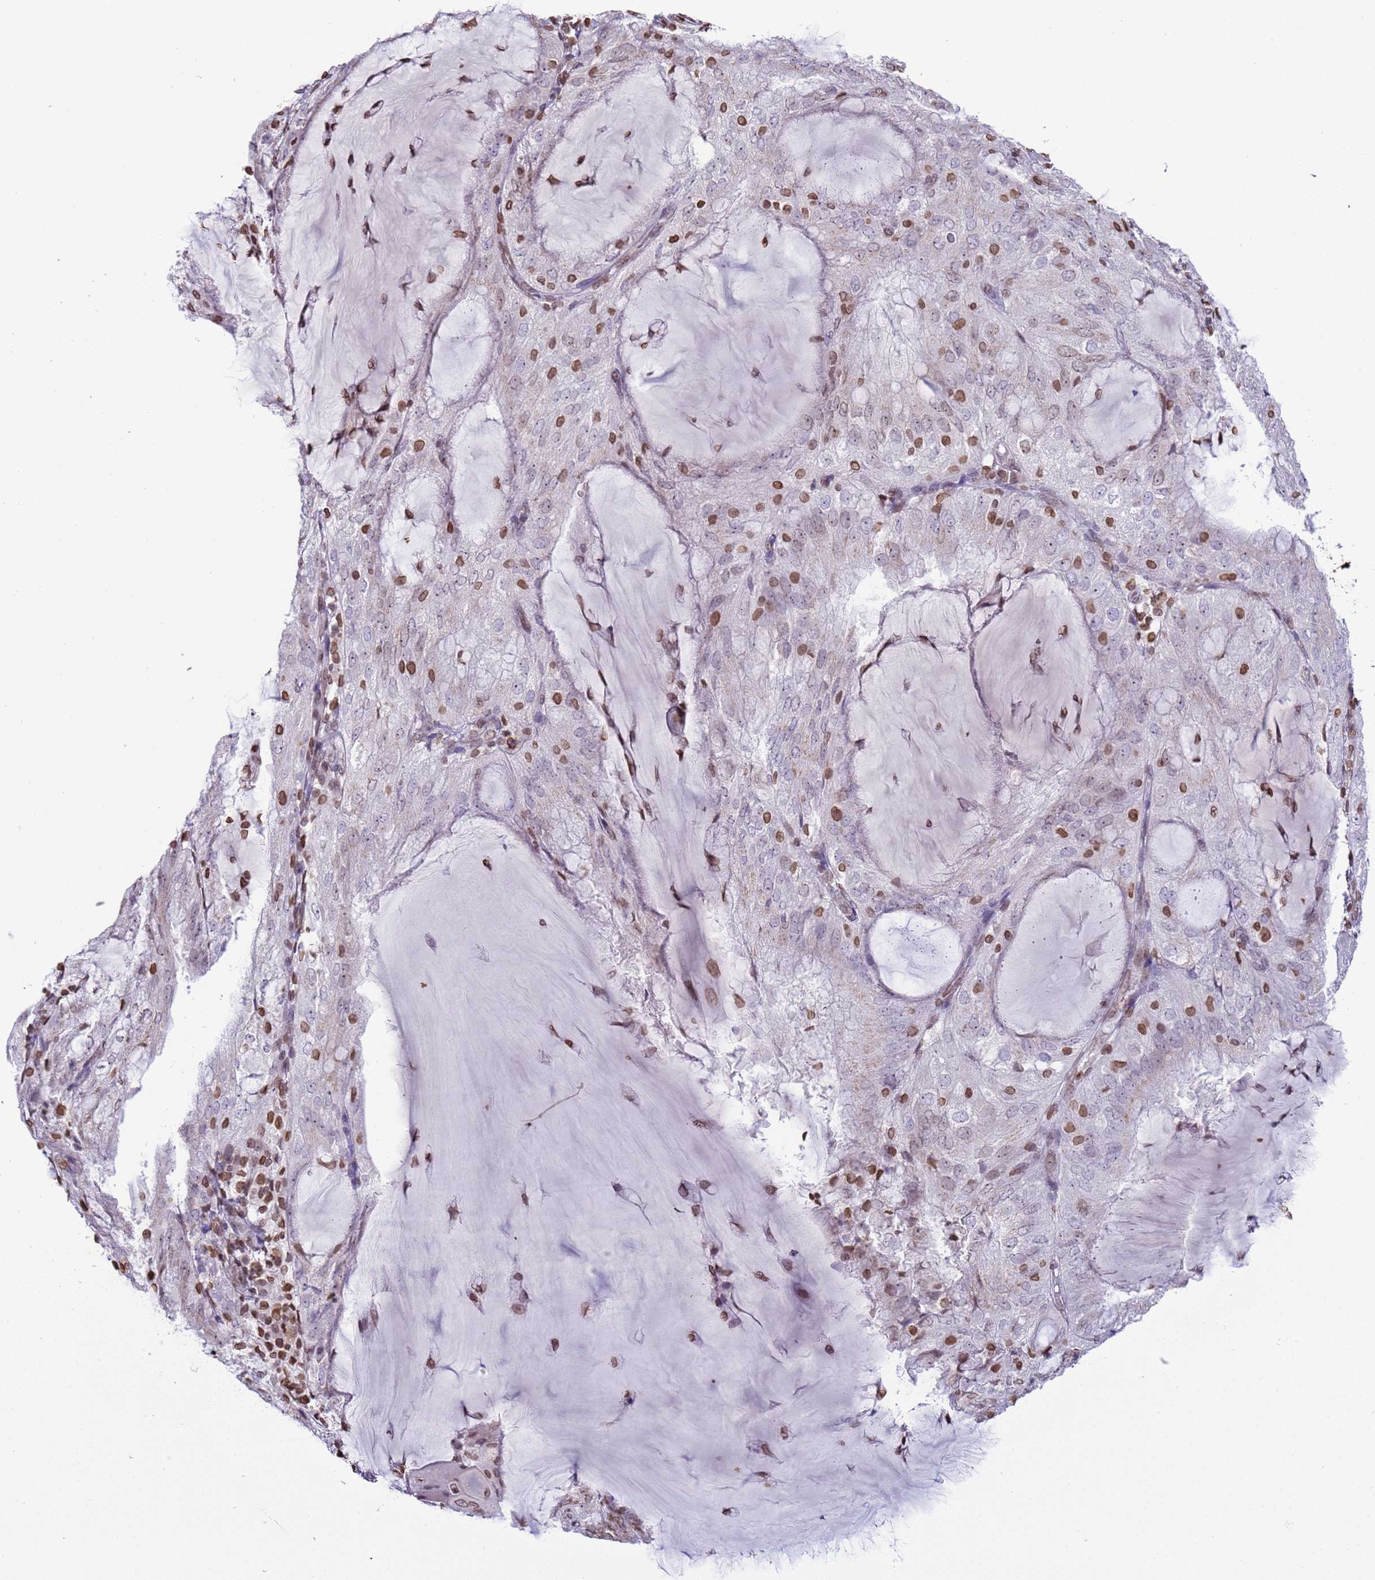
{"staining": {"intensity": "moderate", "quantity": "<25%", "location": "cytoplasmic/membranous,nuclear"}, "tissue": "endometrial cancer", "cell_type": "Tumor cells", "image_type": "cancer", "snomed": [{"axis": "morphology", "description": "Adenocarcinoma, NOS"}, {"axis": "topography", "description": "Endometrium"}], "caption": "Tumor cells reveal low levels of moderate cytoplasmic/membranous and nuclear expression in about <25% of cells in human endometrial cancer.", "gene": "DHX37", "patient": {"sex": "female", "age": 81}}